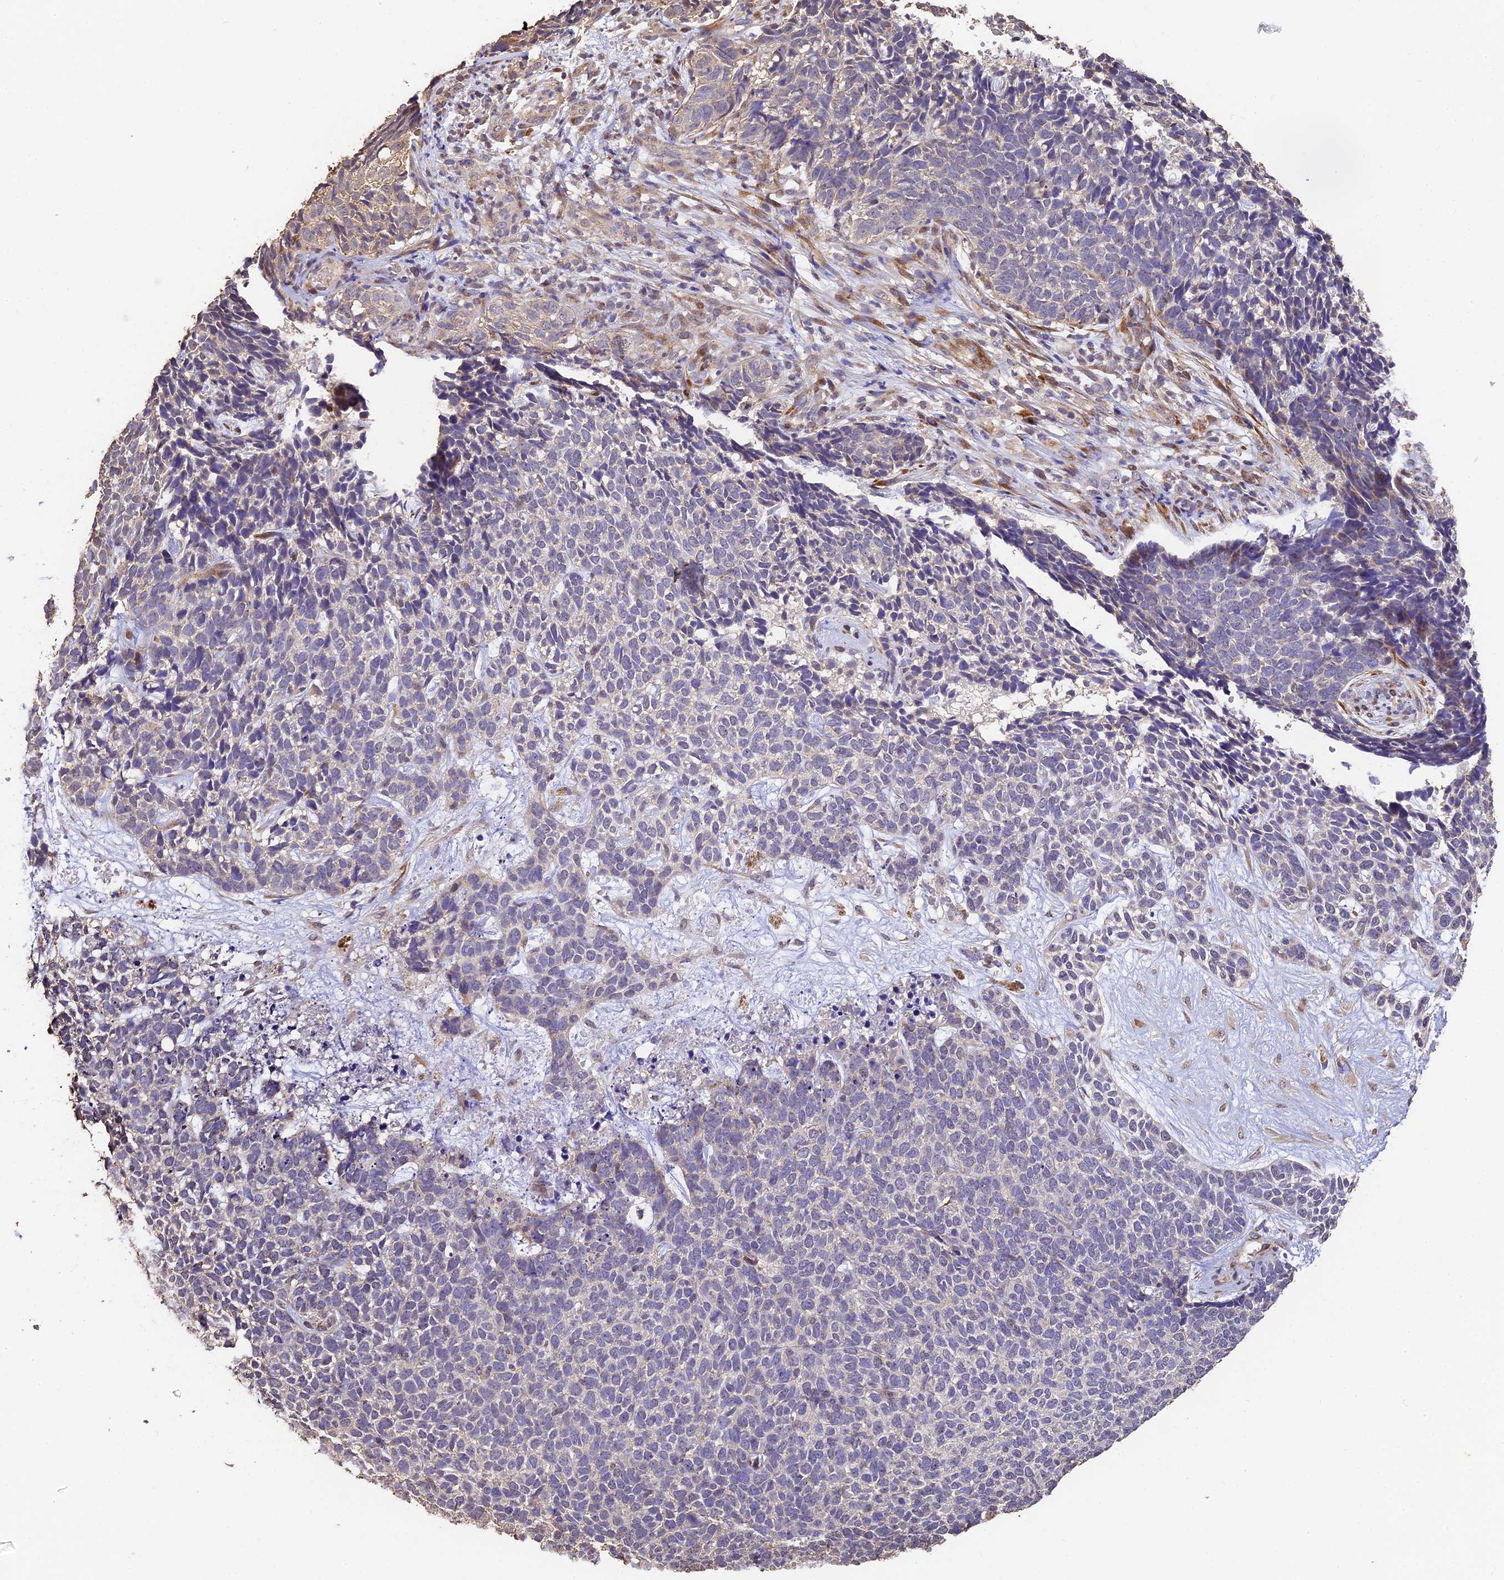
{"staining": {"intensity": "weak", "quantity": "<25%", "location": "cytoplasmic/membranous"}, "tissue": "skin cancer", "cell_type": "Tumor cells", "image_type": "cancer", "snomed": [{"axis": "morphology", "description": "Basal cell carcinoma"}, {"axis": "topography", "description": "Skin"}], "caption": "Immunohistochemistry image of neoplastic tissue: skin cancer stained with DAB reveals no significant protein expression in tumor cells. (Immunohistochemistry (ihc), brightfield microscopy, high magnification).", "gene": "SLC11A1", "patient": {"sex": "female", "age": 84}}